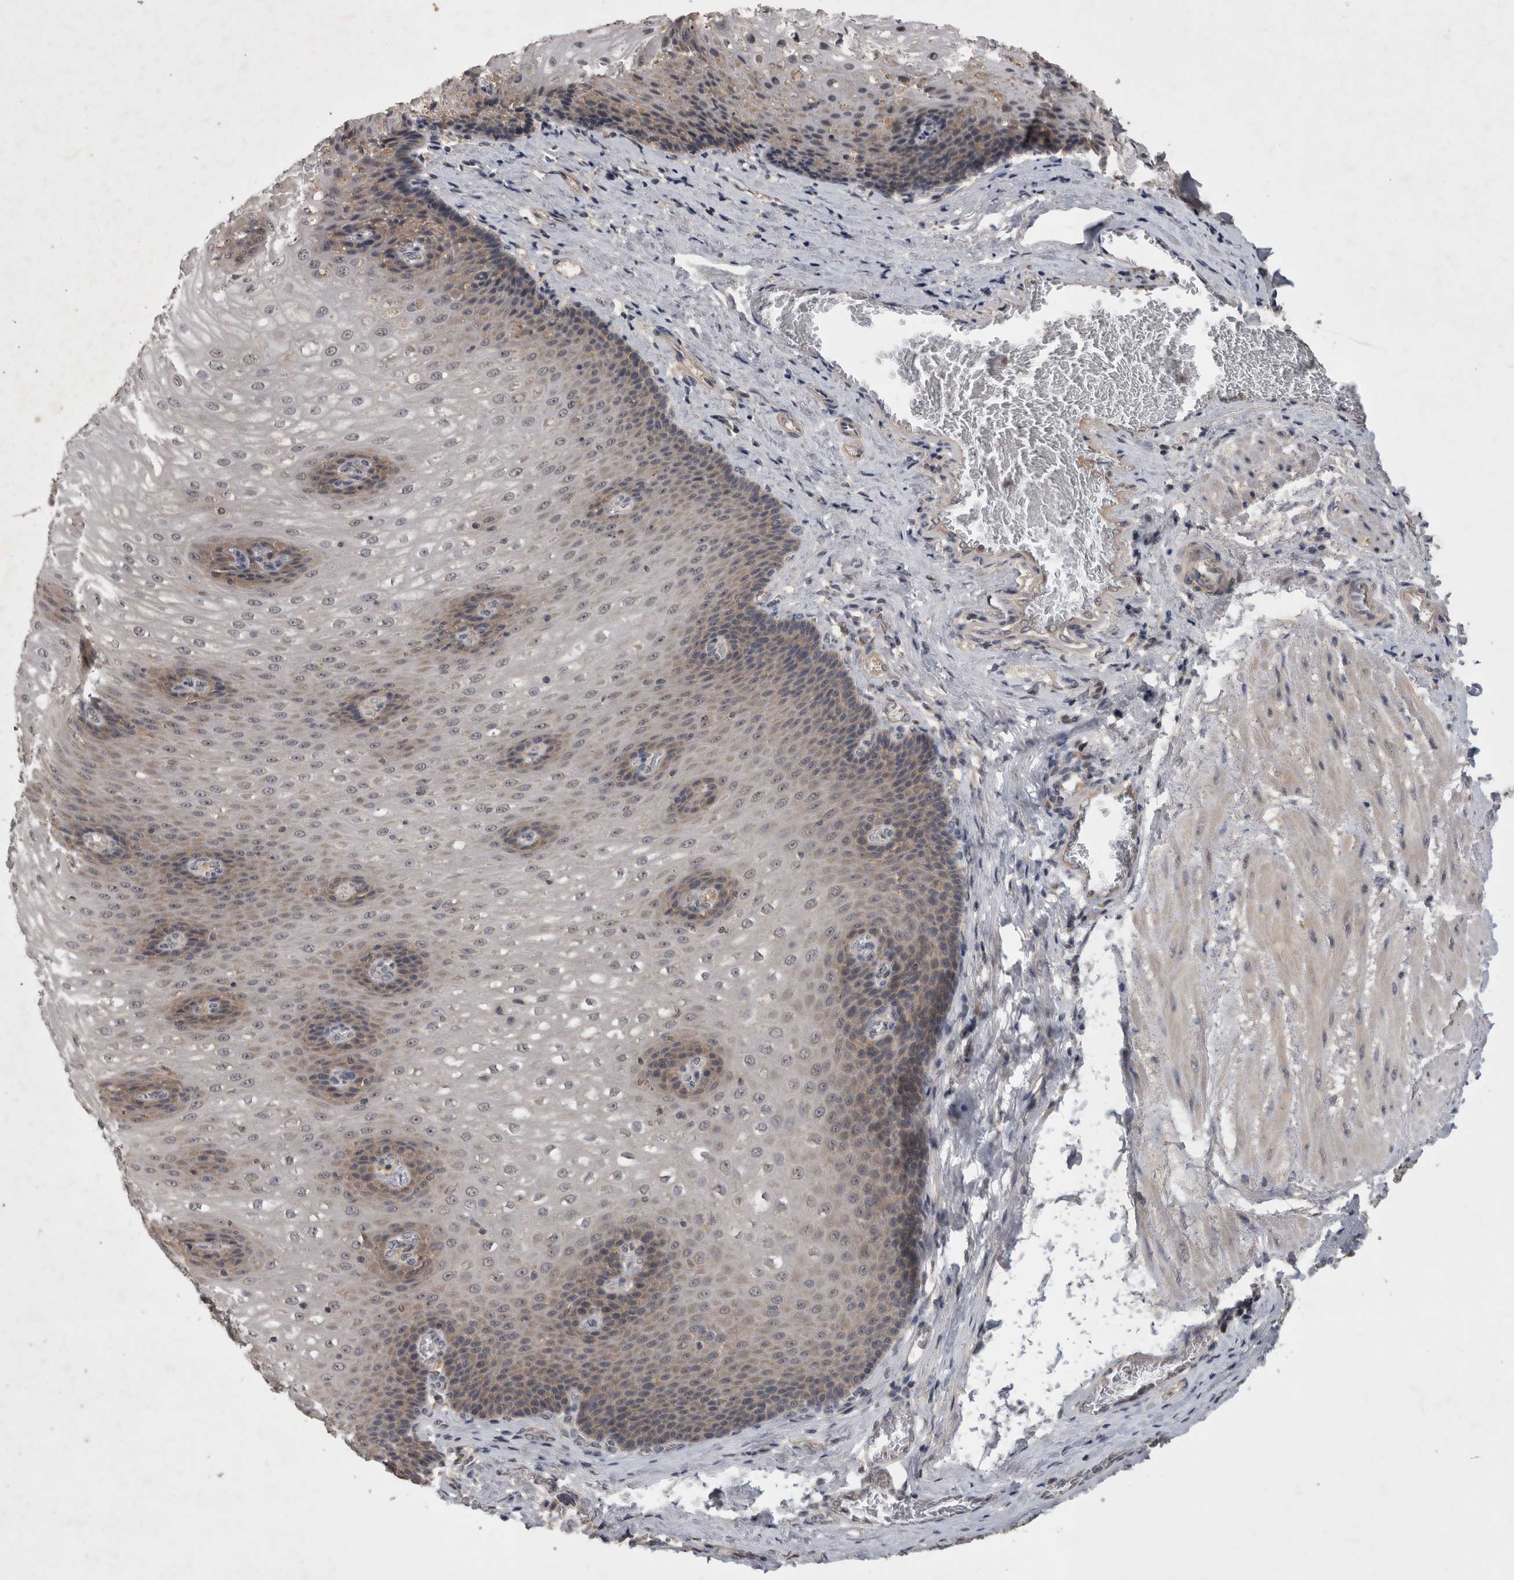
{"staining": {"intensity": "weak", "quantity": "25%-75%", "location": "cytoplasmic/membranous"}, "tissue": "esophagus", "cell_type": "Squamous epithelial cells", "image_type": "normal", "snomed": [{"axis": "morphology", "description": "Normal tissue, NOS"}, {"axis": "topography", "description": "Esophagus"}], "caption": "Immunohistochemical staining of benign esophagus demonstrates weak cytoplasmic/membranous protein positivity in approximately 25%-75% of squamous epithelial cells. Nuclei are stained in blue.", "gene": "ZNF114", "patient": {"sex": "male", "age": 48}}